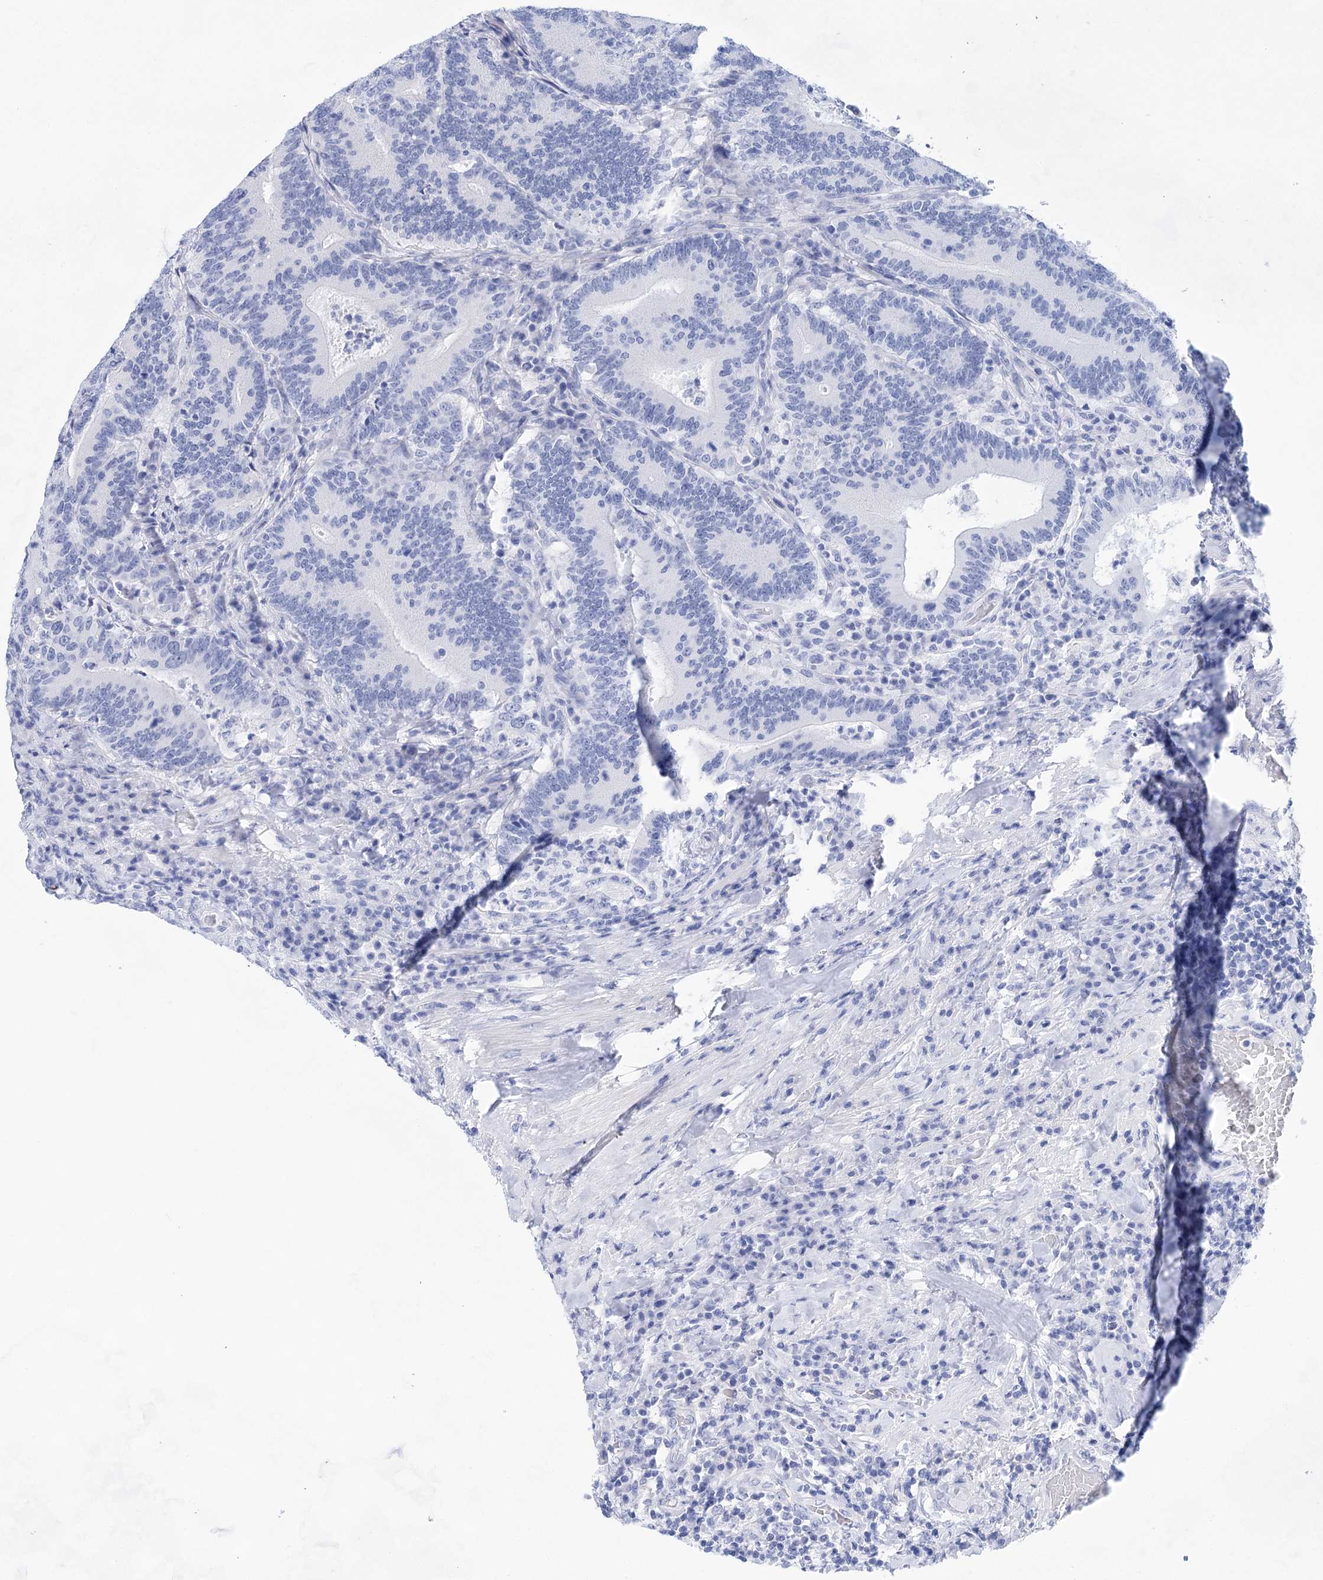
{"staining": {"intensity": "negative", "quantity": "none", "location": "none"}, "tissue": "colorectal cancer", "cell_type": "Tumor cells", "image_type": "cancer", "snomed": [{"axis": "morphology", "description": "Adenocarcinoma, NOS"}, {"axis": "topography", "description": "Colon"}], "caption": "Colorectal adenocarcinoma was stained to show a protein in brown. There is no significant expression in tumor cells.", "gene": "LALBA", "patient": {"sex": "female", "age": 66}}